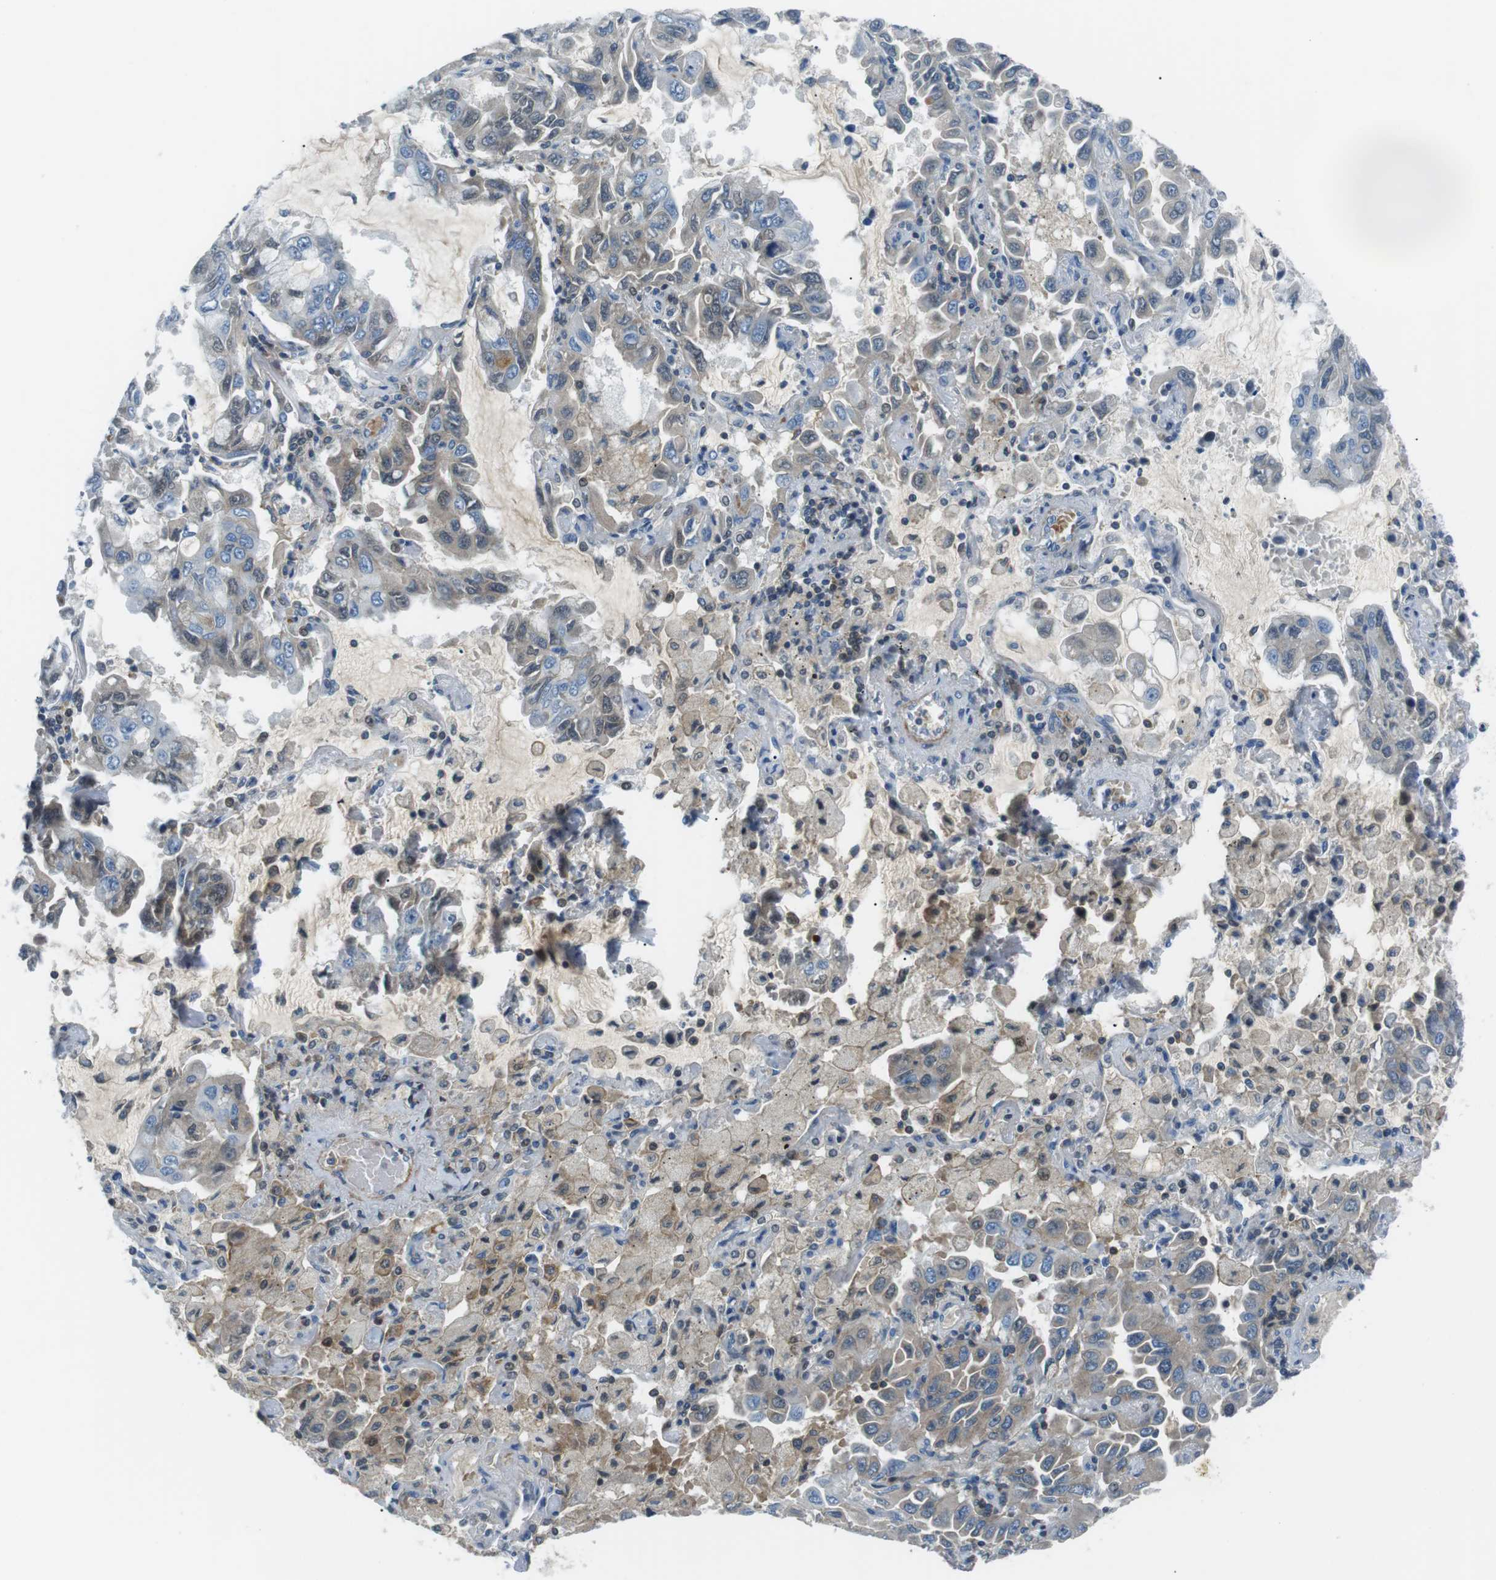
{"staining": {"intensity": "weak", "quantity": "<25%", "location": "cytoplasmic/membranous"}, "tissue": "lung cancer", "cell_type": "Tumor cells", "image_type": "cancer", "snomed": [{"axis": "morphology", "description": "Adenocarcinoma, NOS"}, {"axis": "topography", "description": "Lung"}], "caption": "A histopathology image of human lung adenocarcinoma is negative for staining in tumor cells.", "gene": "ARVCF", "patient": {"sex": "male", "age": 64}}